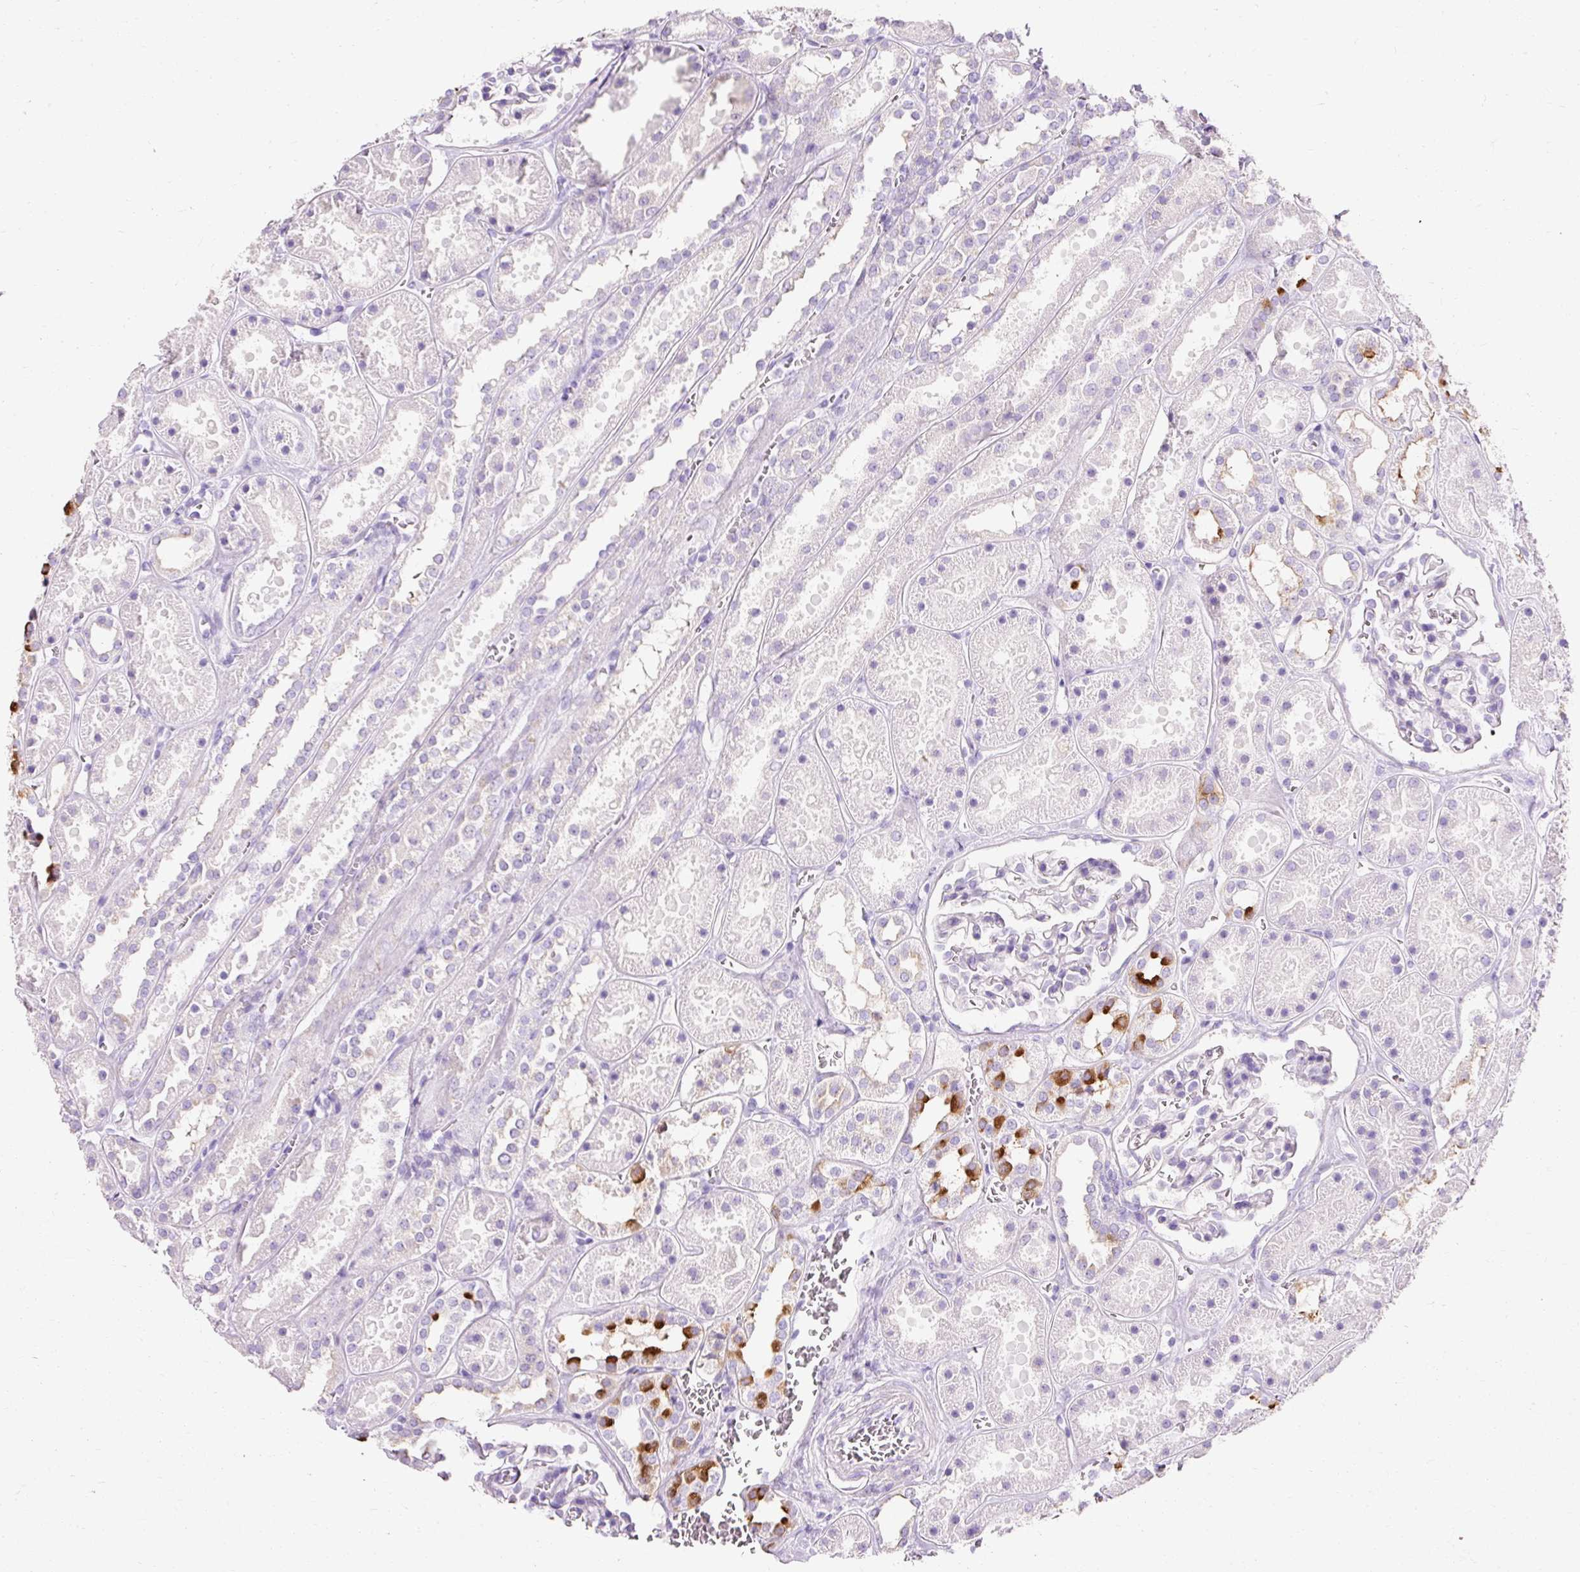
{"staining": {"intensity": "negative", "quantity": "none", "location": "none"}, "tissue": "kidney", "cell_type": "Cells in glomeruli", "image_type": "normal", "snomed": [{"axis": "morphology", "description": "Normal tissue, NOS"}, {"axis": "topography", "description": "Kidney"}], "caption": "IHC of benign human kidney shows no staining in cells in glomeruli.", "gene": "TMEM213", "patient": {"sex": "female", "age": 41}}